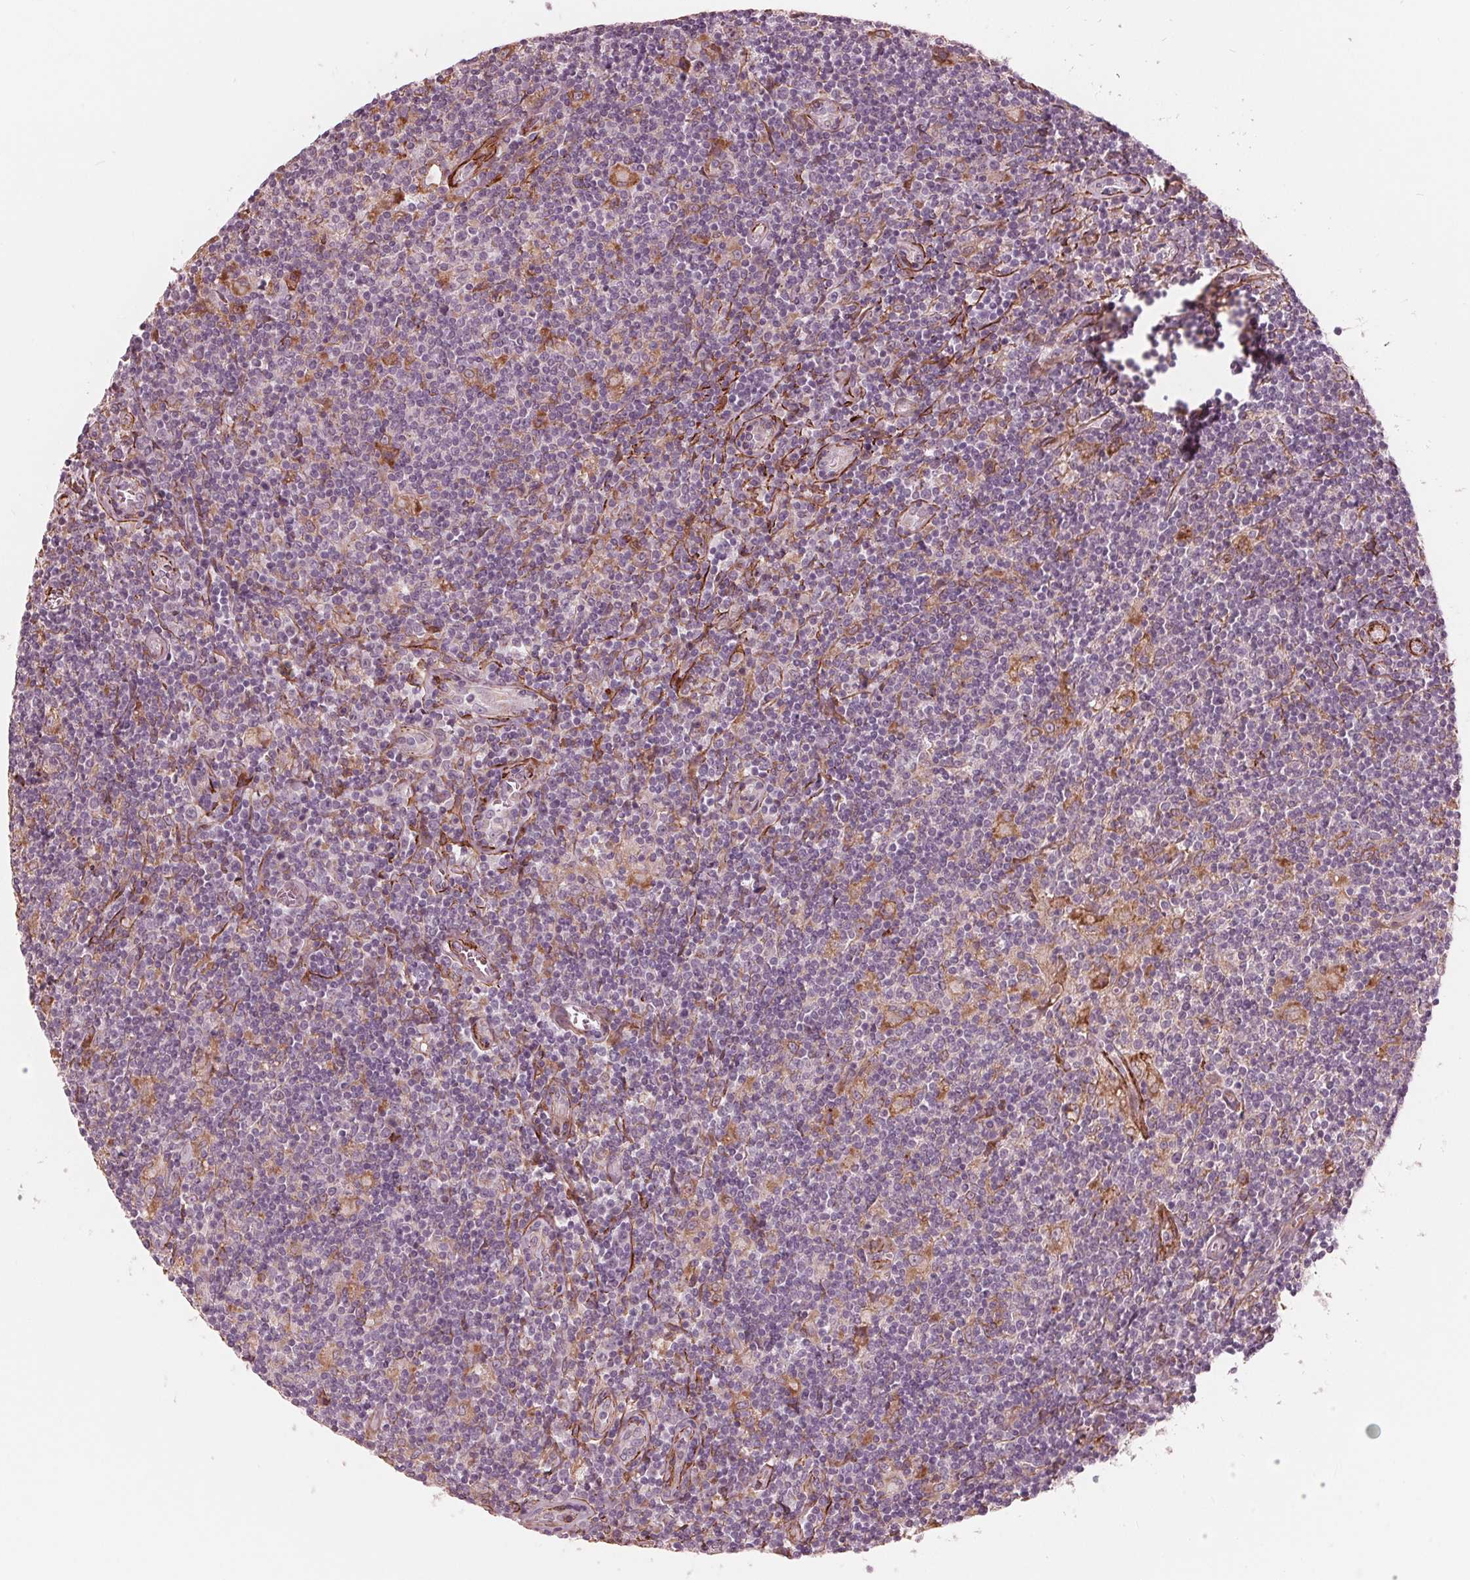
{"staining": {"intensity": "negative", "quantity": "none", "location": "none"}, "tissue": "lymphoma", "cell_type": "Tumor cells", "image_type": "cancer", "snomed": [{"axis": "morphology", "description": "Hodgkin's disease, NOS"}, {"axis": "topography", "description": "Lymph node"}], "caption": "Immunohistochemical staining of human Hodgkin's disease shows no significant staining in tumor cells.", "gene": "MIER3", "patient": {"sex": "male", "age": 40}}